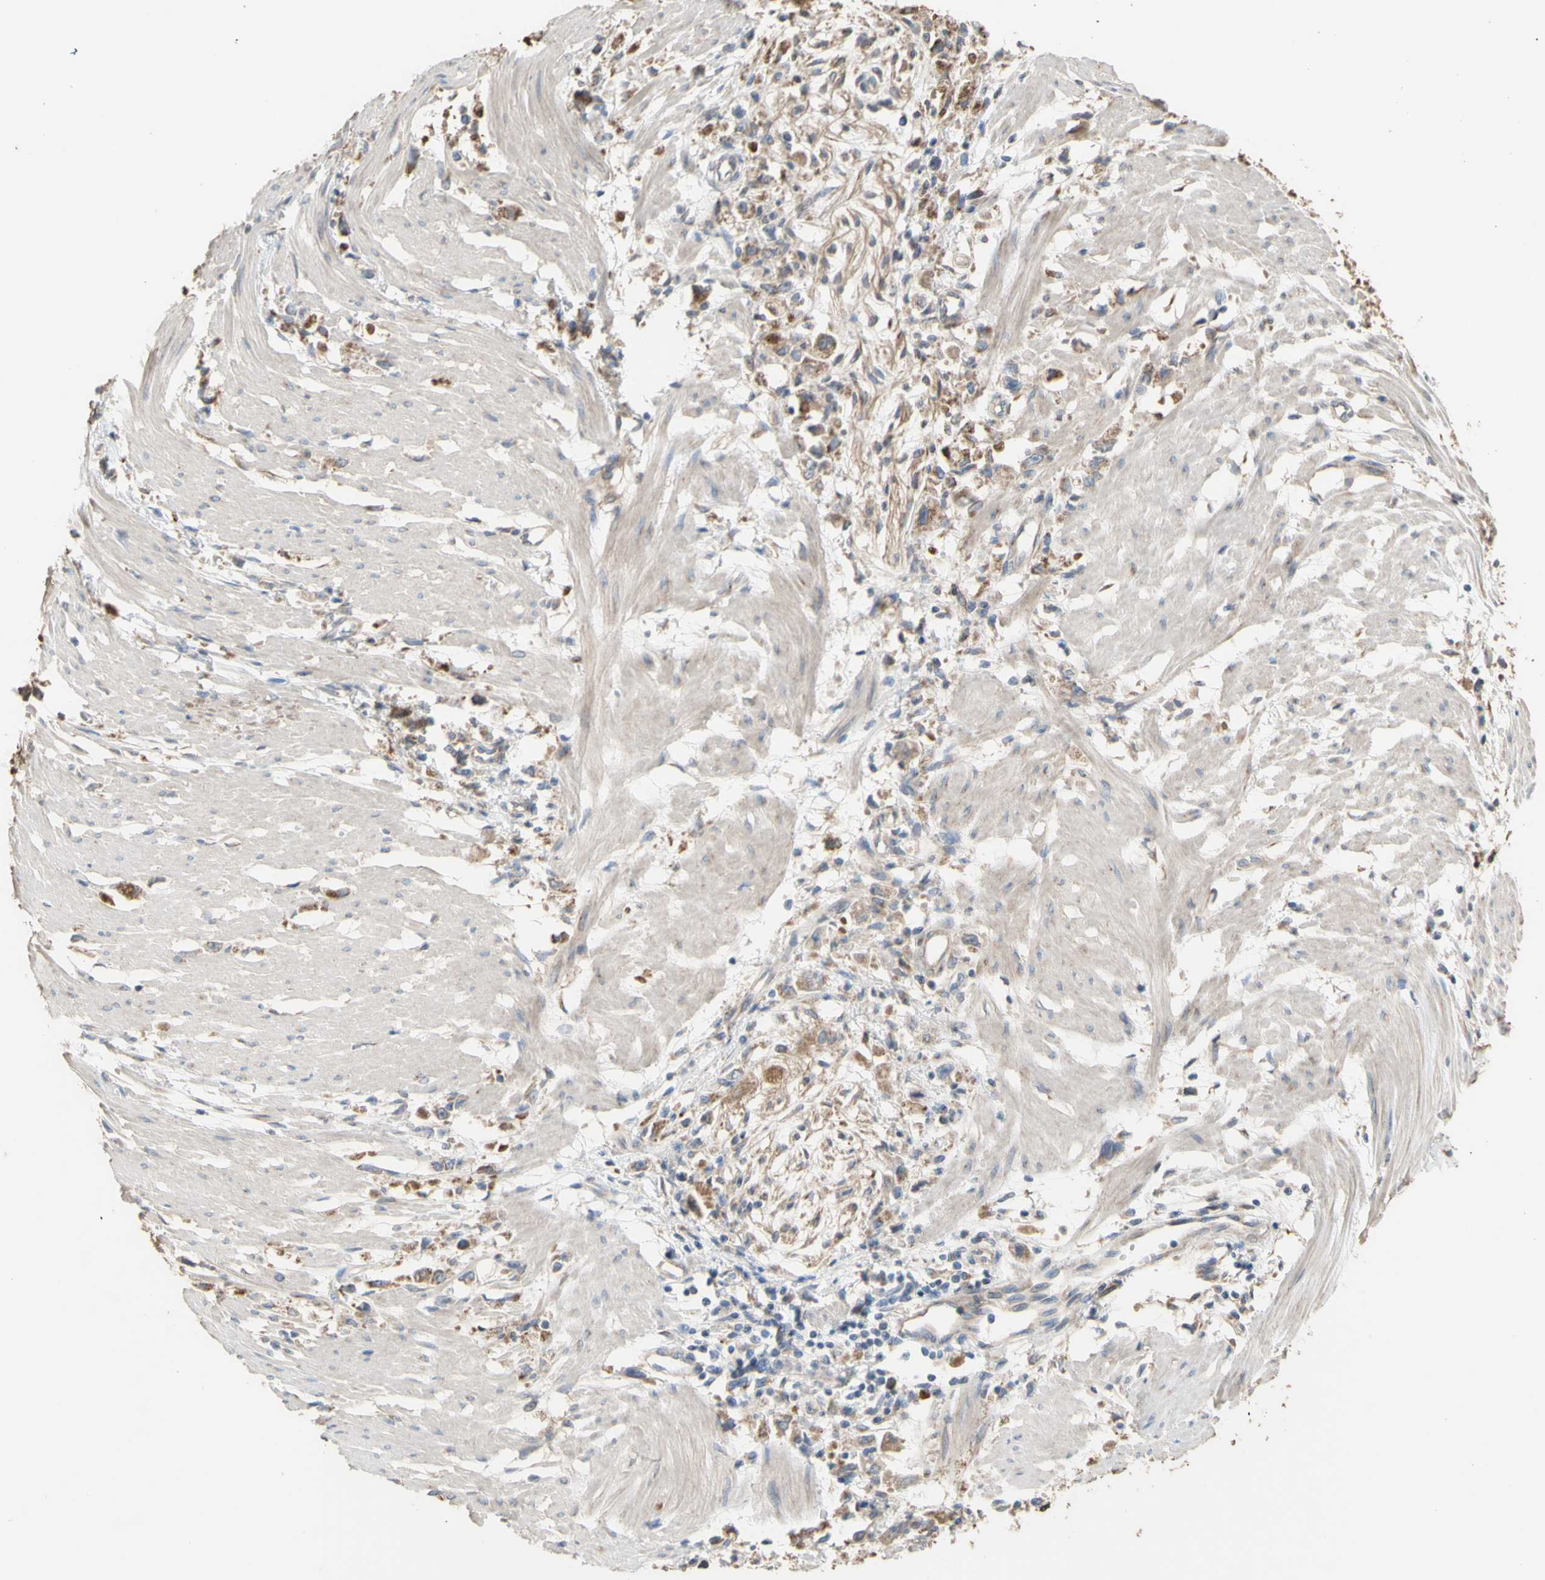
{"staining": {"intensity": "moderate", "quantity": "<25%", "location": "cytoplasmic/membranous"}, "tissue": "stomach cancer", "cell_type": "Tumor cells", "image_type": "cancer", "snomed": [{"axis": "morphology", "description": "Adenocarcinoma, NOS"}, {"axis": "topography", "description": "Stomach"}], "caption": "Immunohistochemical staining of human adenocarcinoma (stomach) shows low levels of moderate cytoplasmic/membranous staining in approximately <25% of tumor cells. The staining was performed using DAB to visualize the protein expression in brown, while the nuclei were stained in blue with hematoxylin (Magnification: 20x).", "gene": "NECTIN3", "patient": {"sex": "female", "age": 59}}